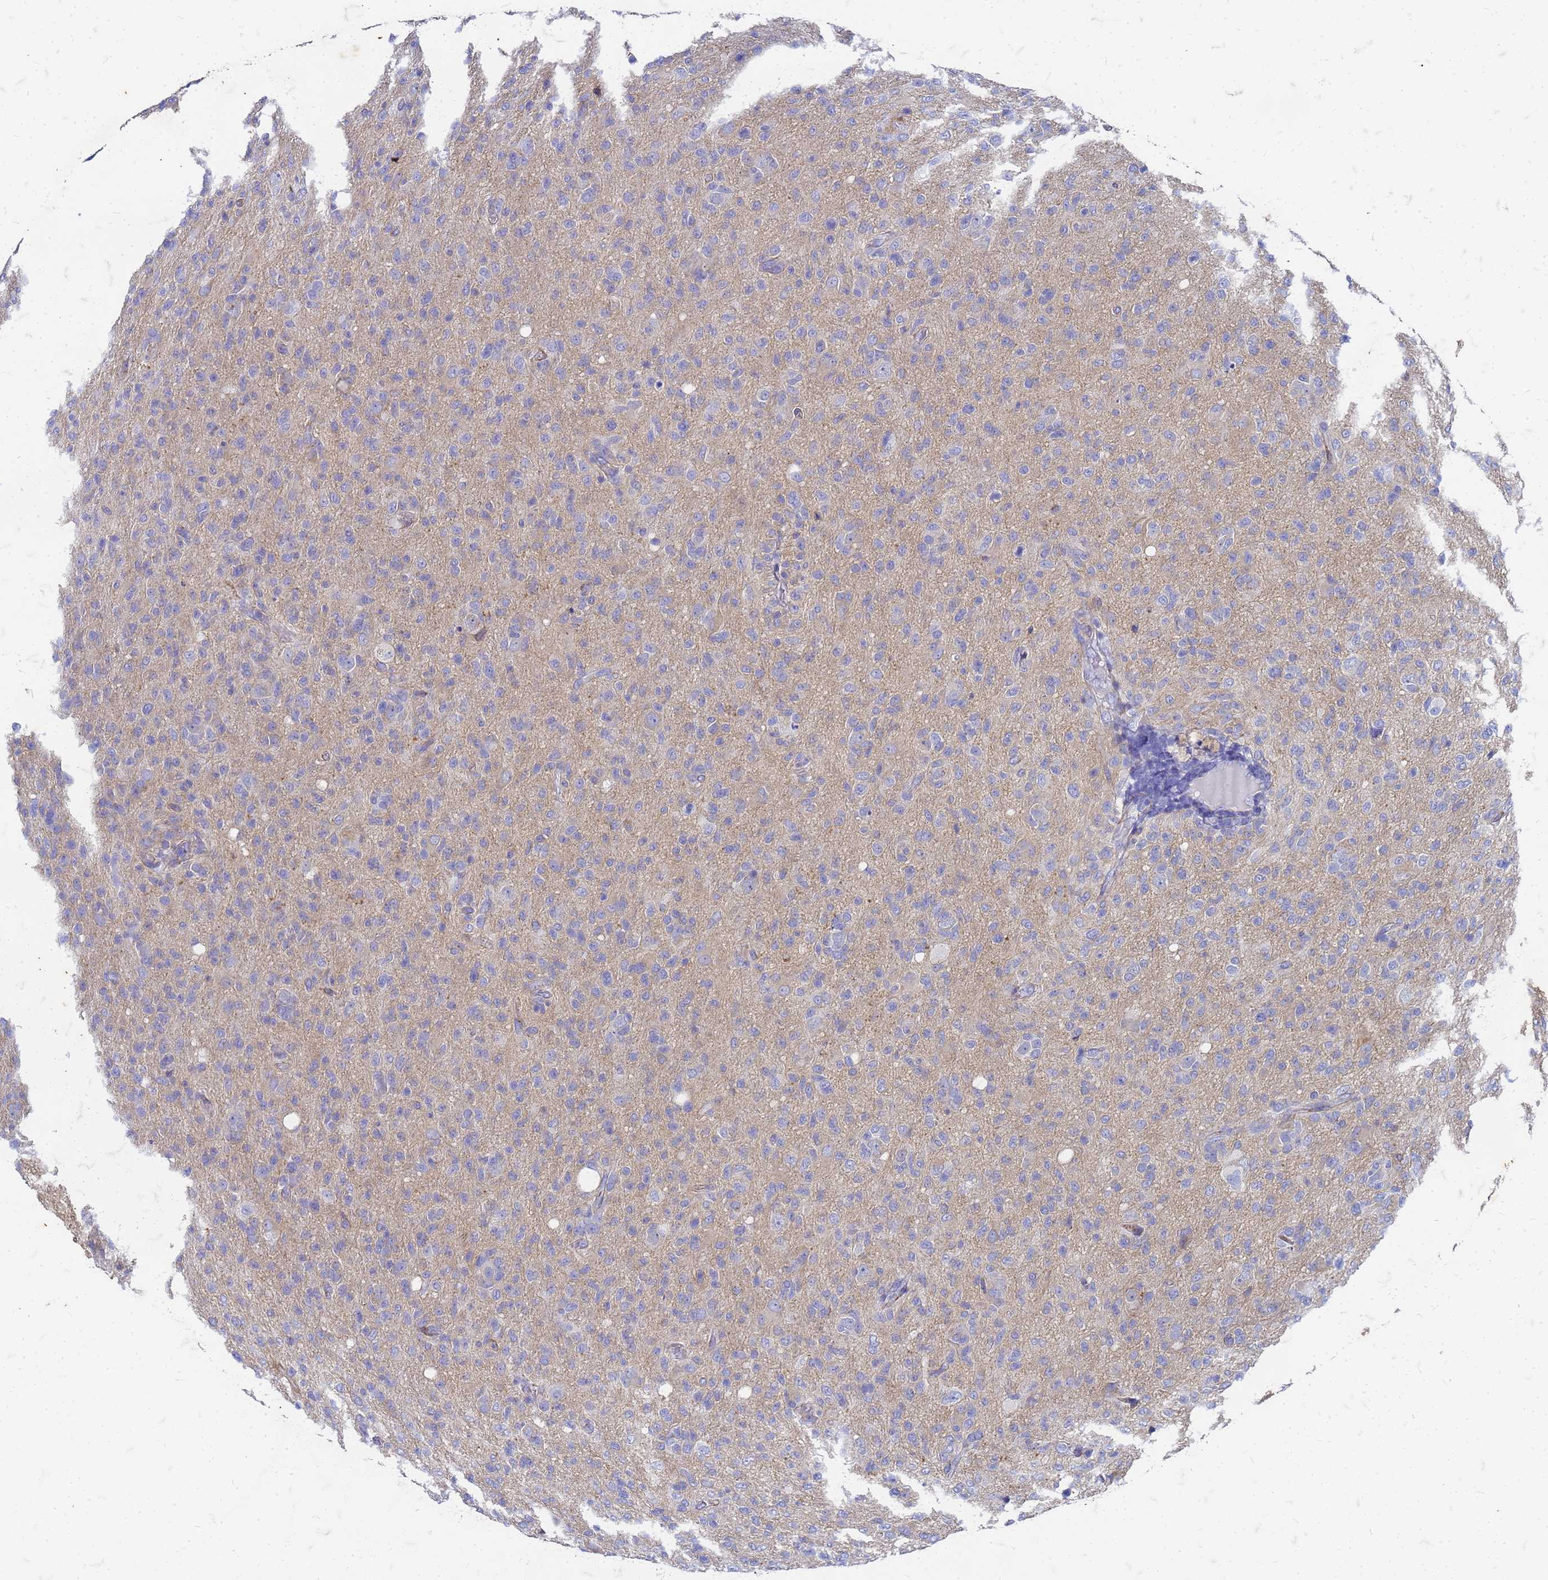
{"staining": {"intensity": "negative", "quantity": "none", "location": "none"}, "tissue": "glioma", "cell_type": "Tumor cells", "image_type": "cancer", "snomed": [{"axis": "morphology", "description": "Glioma, malignant, High grade"}, {"axis": "topography", "description": "Brain"}], "caption": "An image of glioma stained for a protein demonstrates no brown staining in tumor cells.", "gene": "TRIM64B", "patient": {"sex": "female", "age": 57}}